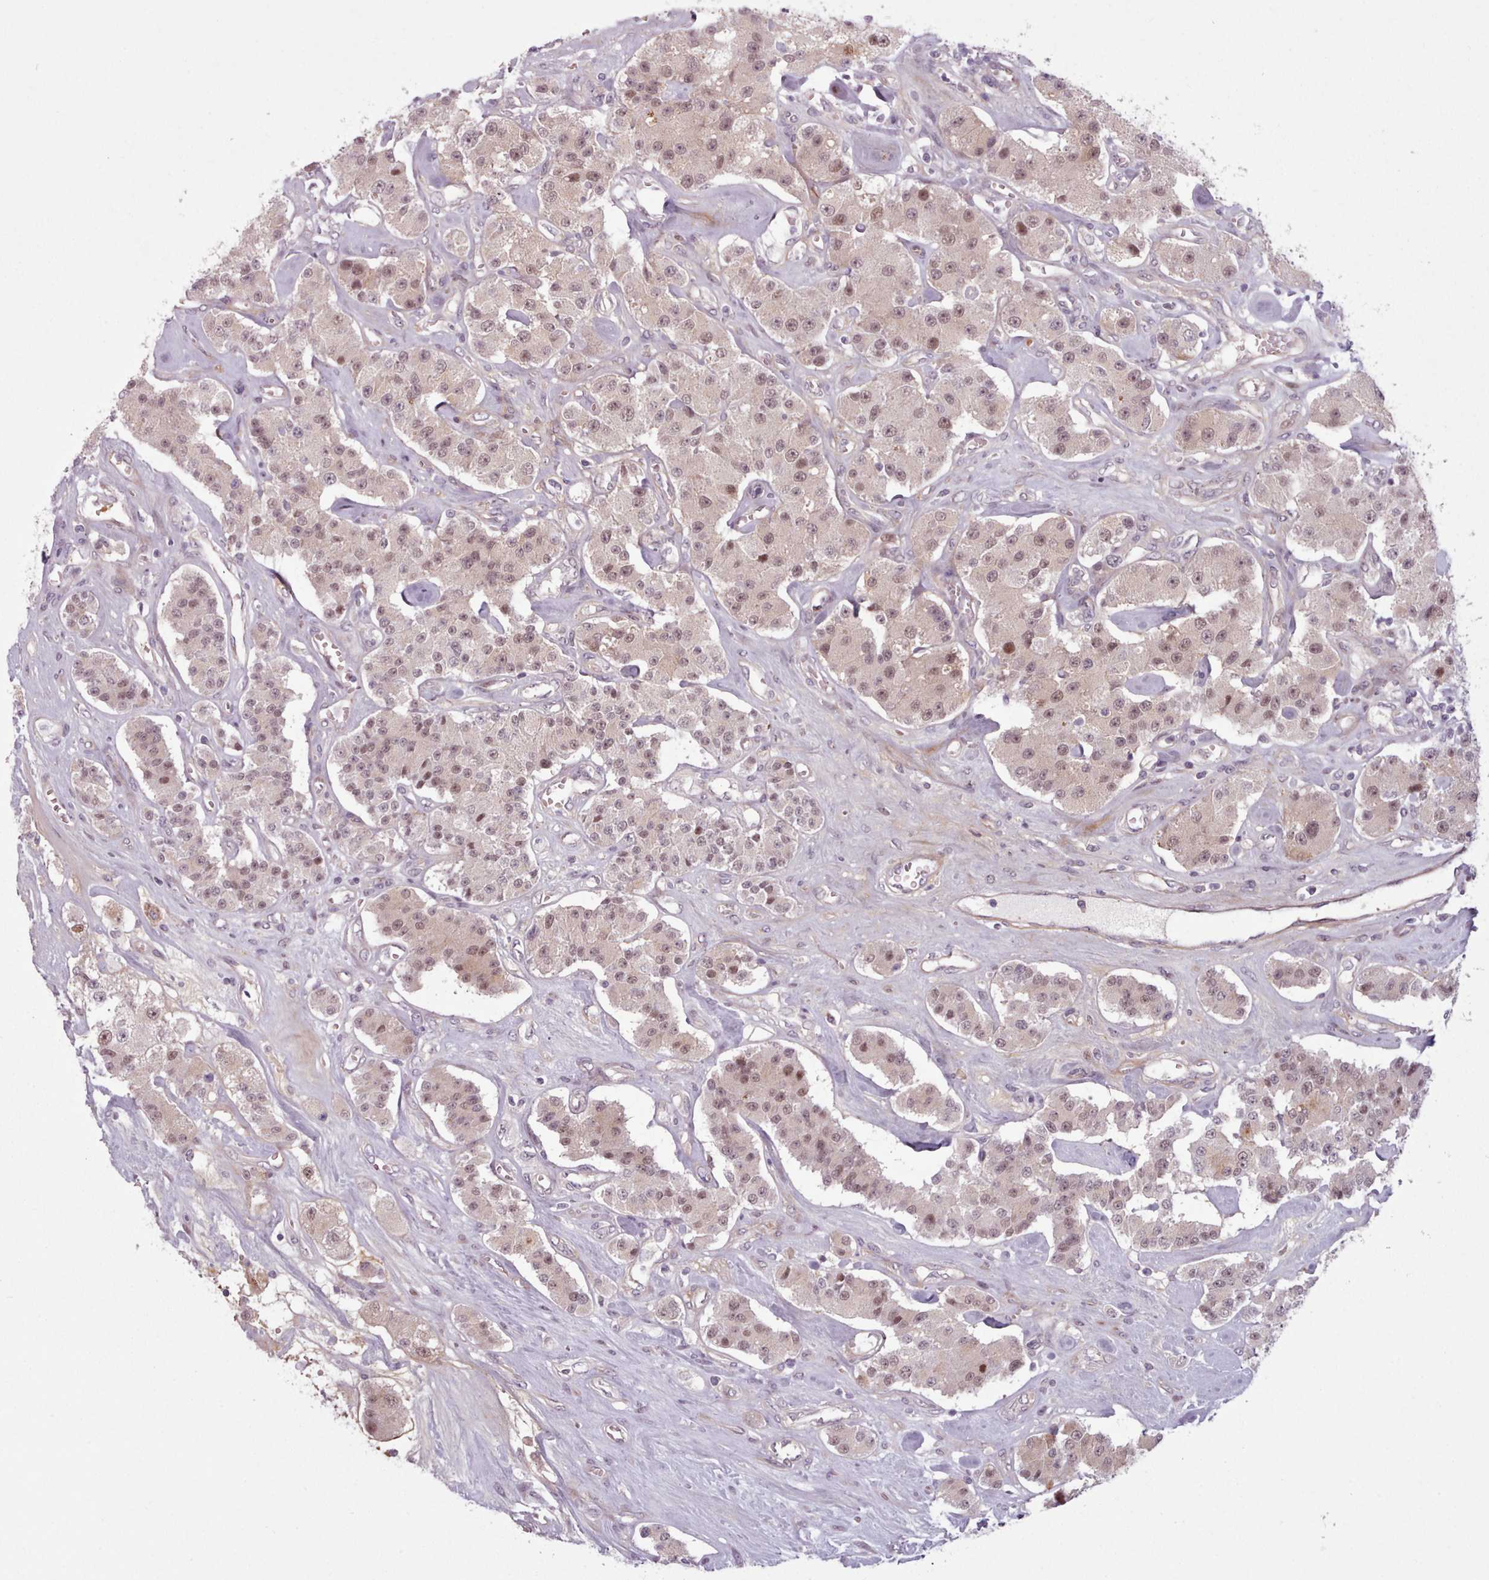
{"staining": {"intensity": "moderate", "quantity": ">75%", "location": "nuclear"}, "tissue": "carcinoid", "cell_type": "Tumor cells", "image_type": "cancer", "snomed": [{"axis": "morphology", "description": "Carcinoid, malignant, NOS"}, {"axis": "topography", "description": "Pancreas"}], "caption": "The micrograph demonstrates immunohistochemical staining of malignant carcinoid. There is moderate nuclear staining is identified in approximately >75% of tumor cells.", "gene": "KBTBD7", "patient": {"sex": "male", "age": 41}}